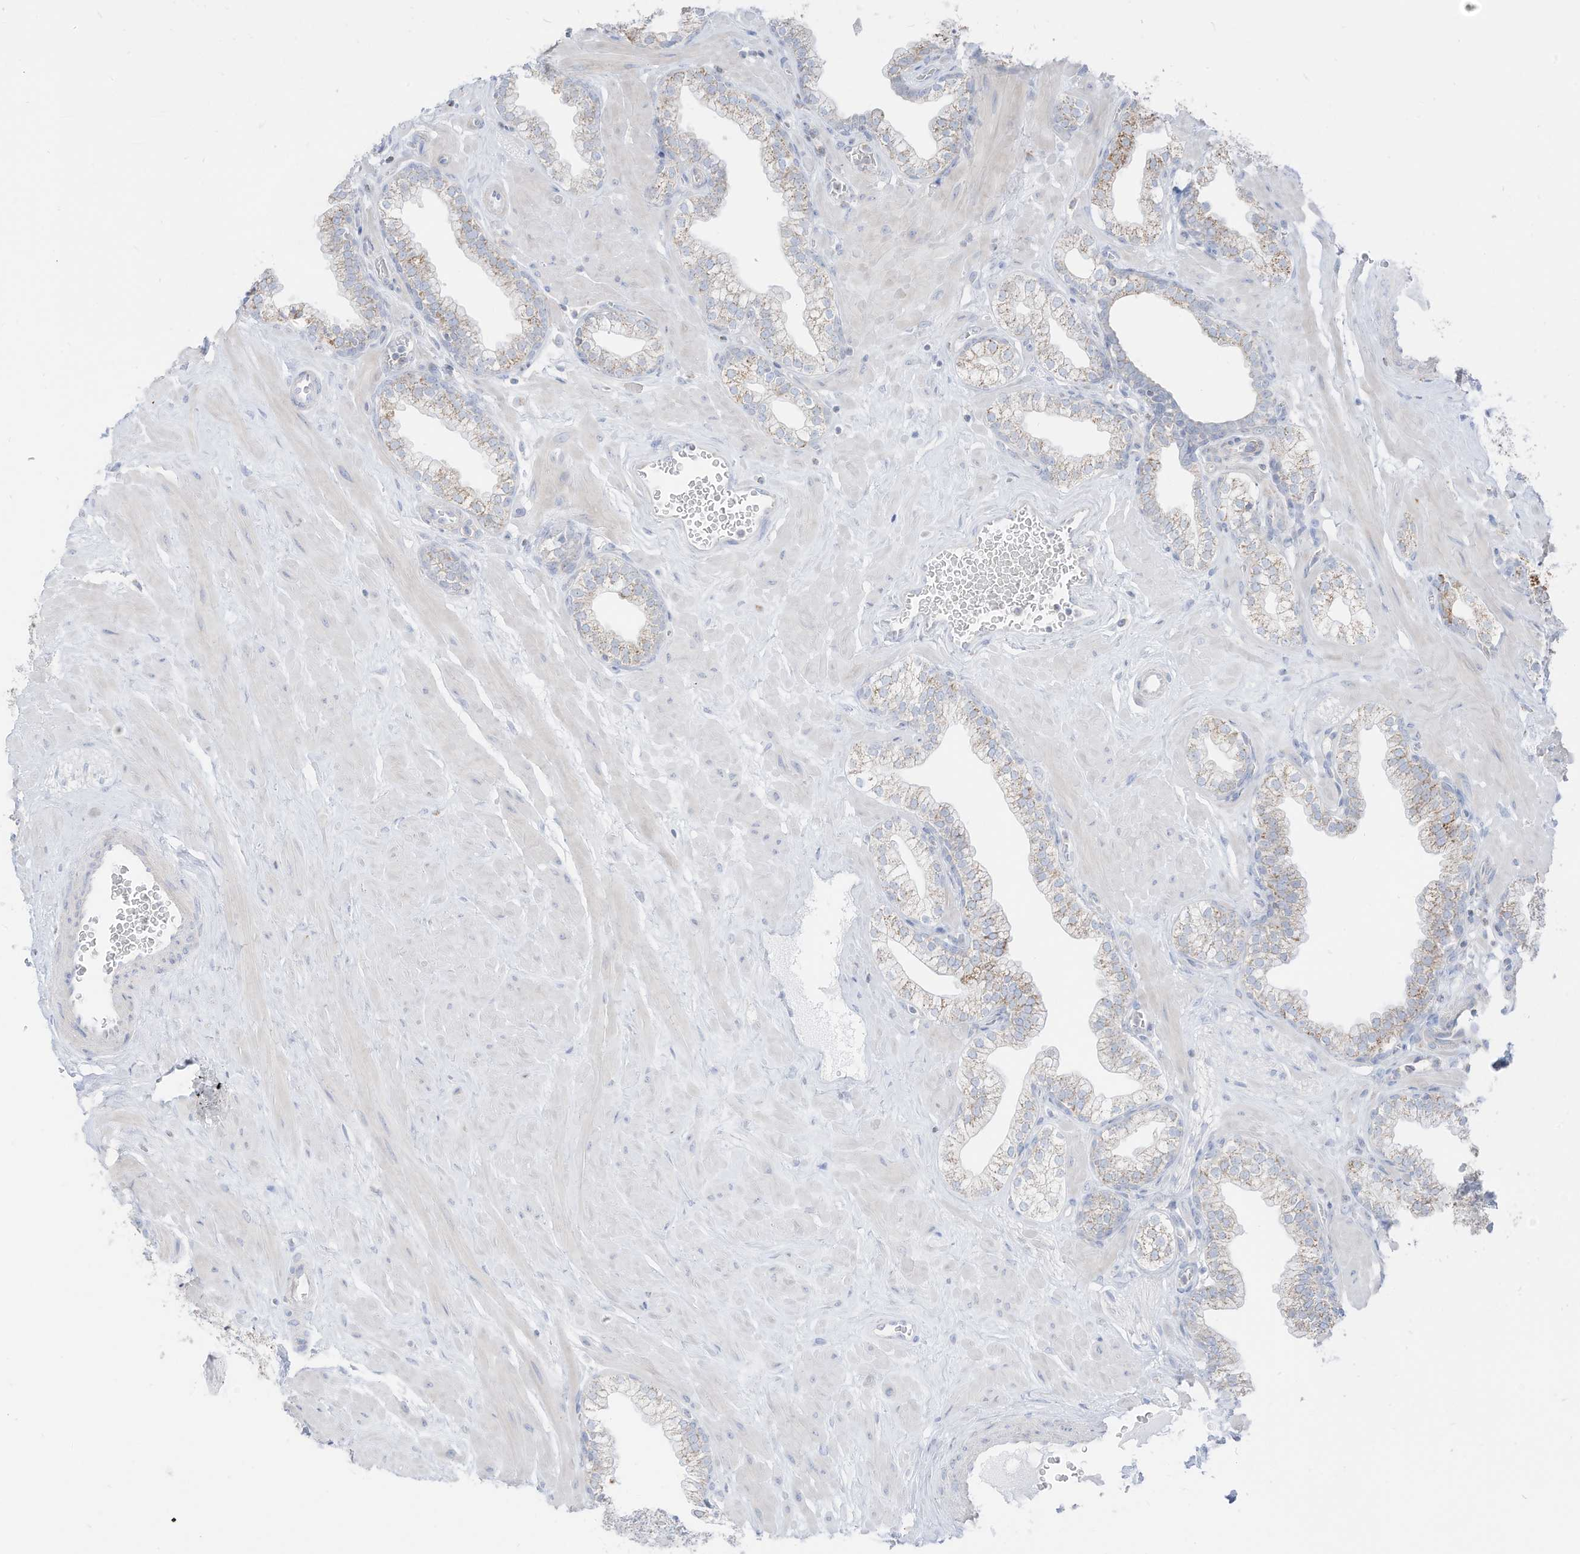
{"staining": {"intensity": "weak", "quantity": "25%-75%", "location": "cytoplasmic/membranous"}, "tissue": "prostate", "cell_type": "Glandular cells", "image_type": "normal", "snomed": [{"axis": "morphology", "description": "Normal tissue, NOS"}, {"axis": "morphology", "description": "Urothelial carcinoma, Low grade"}, {"axis": "topography", "description": "Urinary bladder"}, {"axis": "topography", "description": "Prostate"}], "caption": "Brown immunohistochemical staining in normal prostate displays weak cytoplasmic/membranous positivity in about 25%-75% of glandular cells.", "gene": "ETHE1", "patient": {"sex": "male", "age": 60}}